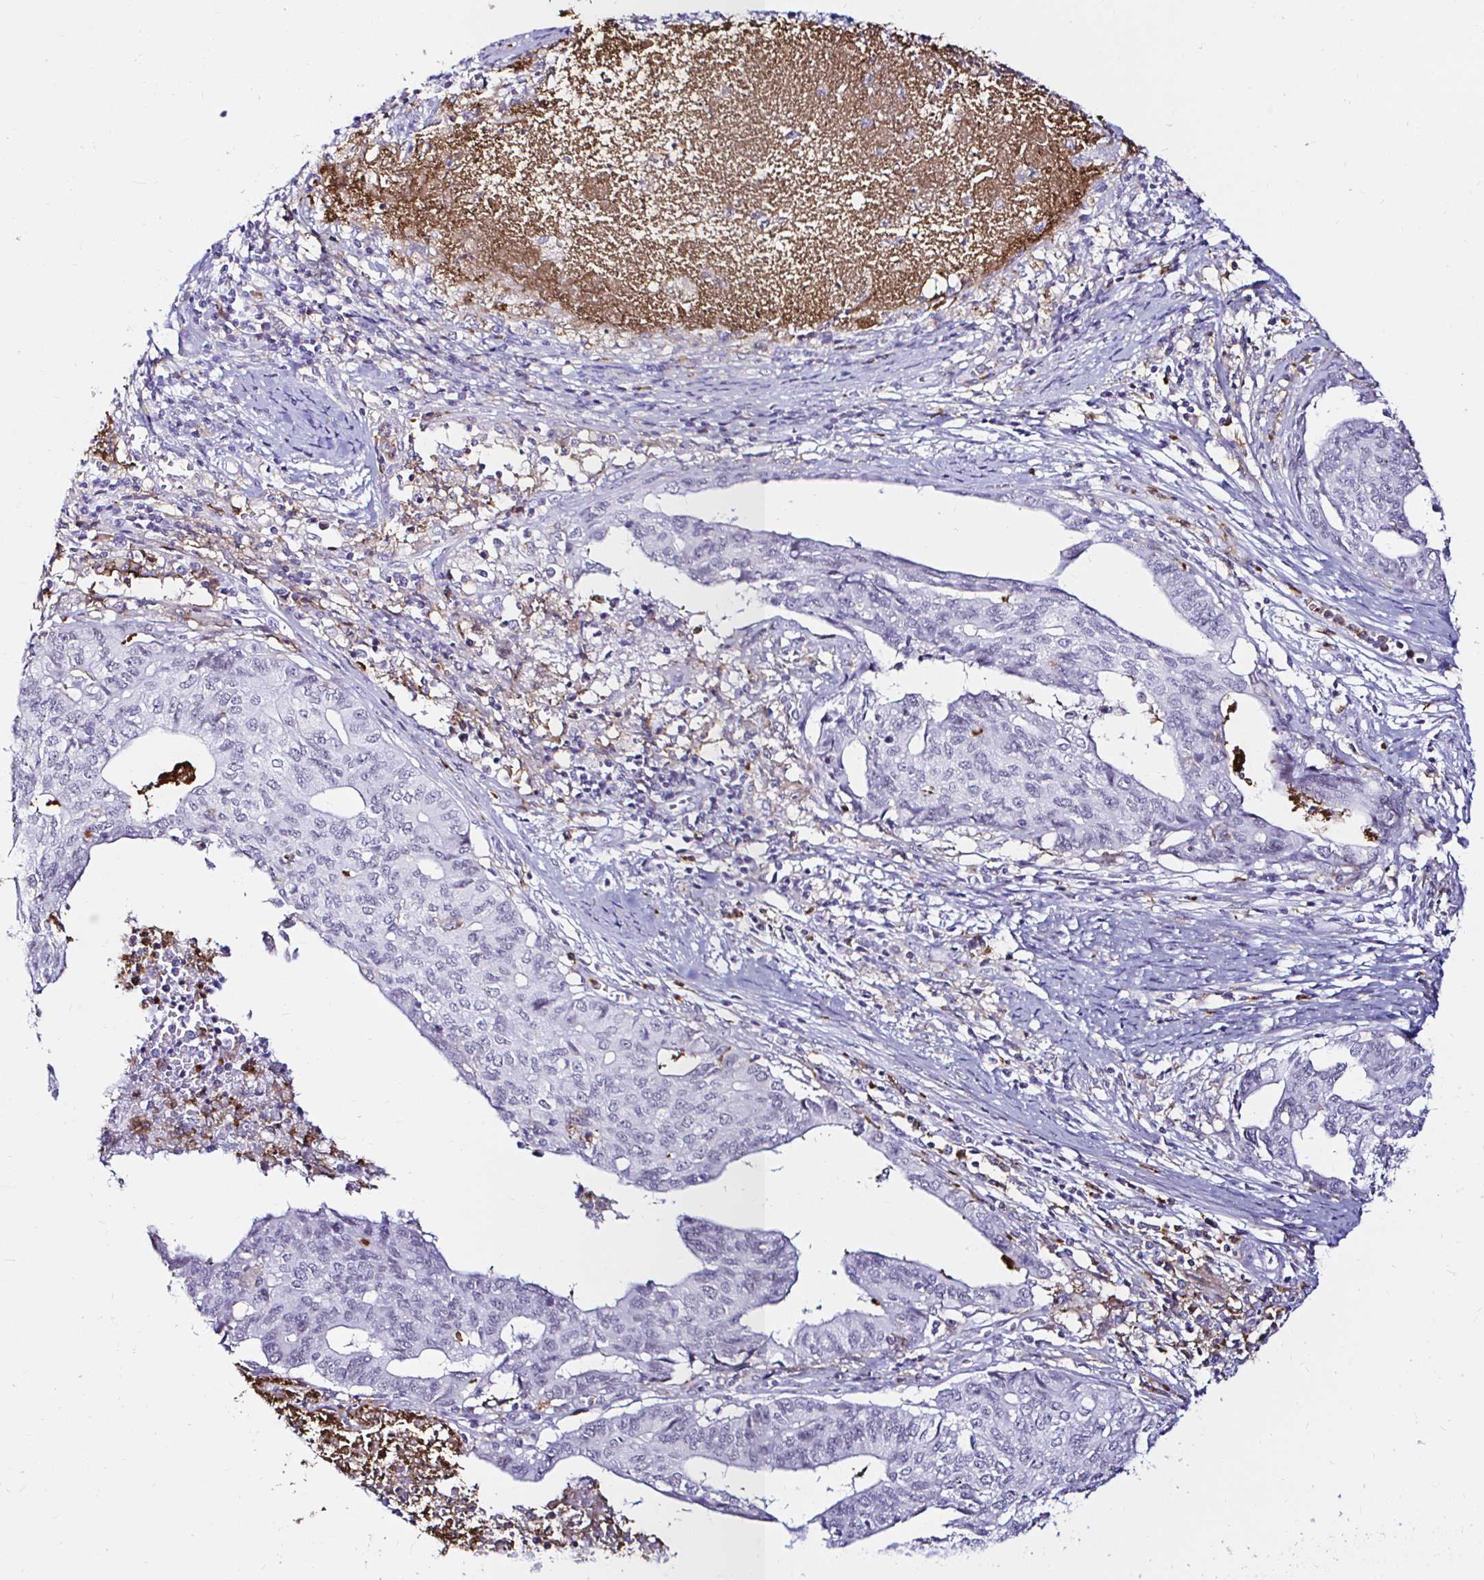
{"staining": {"intensity": "negative", "quantity": "none", "location": "none"}, "tissue": "endometrial cancer", "cell_type": "Tumor cells", "image_type": "cancer", "snomed": [{"axis": "morphology", "description": "Adenocarcinoma, NOS"}, {"axis": "topography", "description": "Endometrium"}], "caption": "A photomicrograph of human endometrial adenocarcinoma is negative for staining in tumor cells.", "gene": "CYBB", "patient": {"sex": "female", "age": 65}}